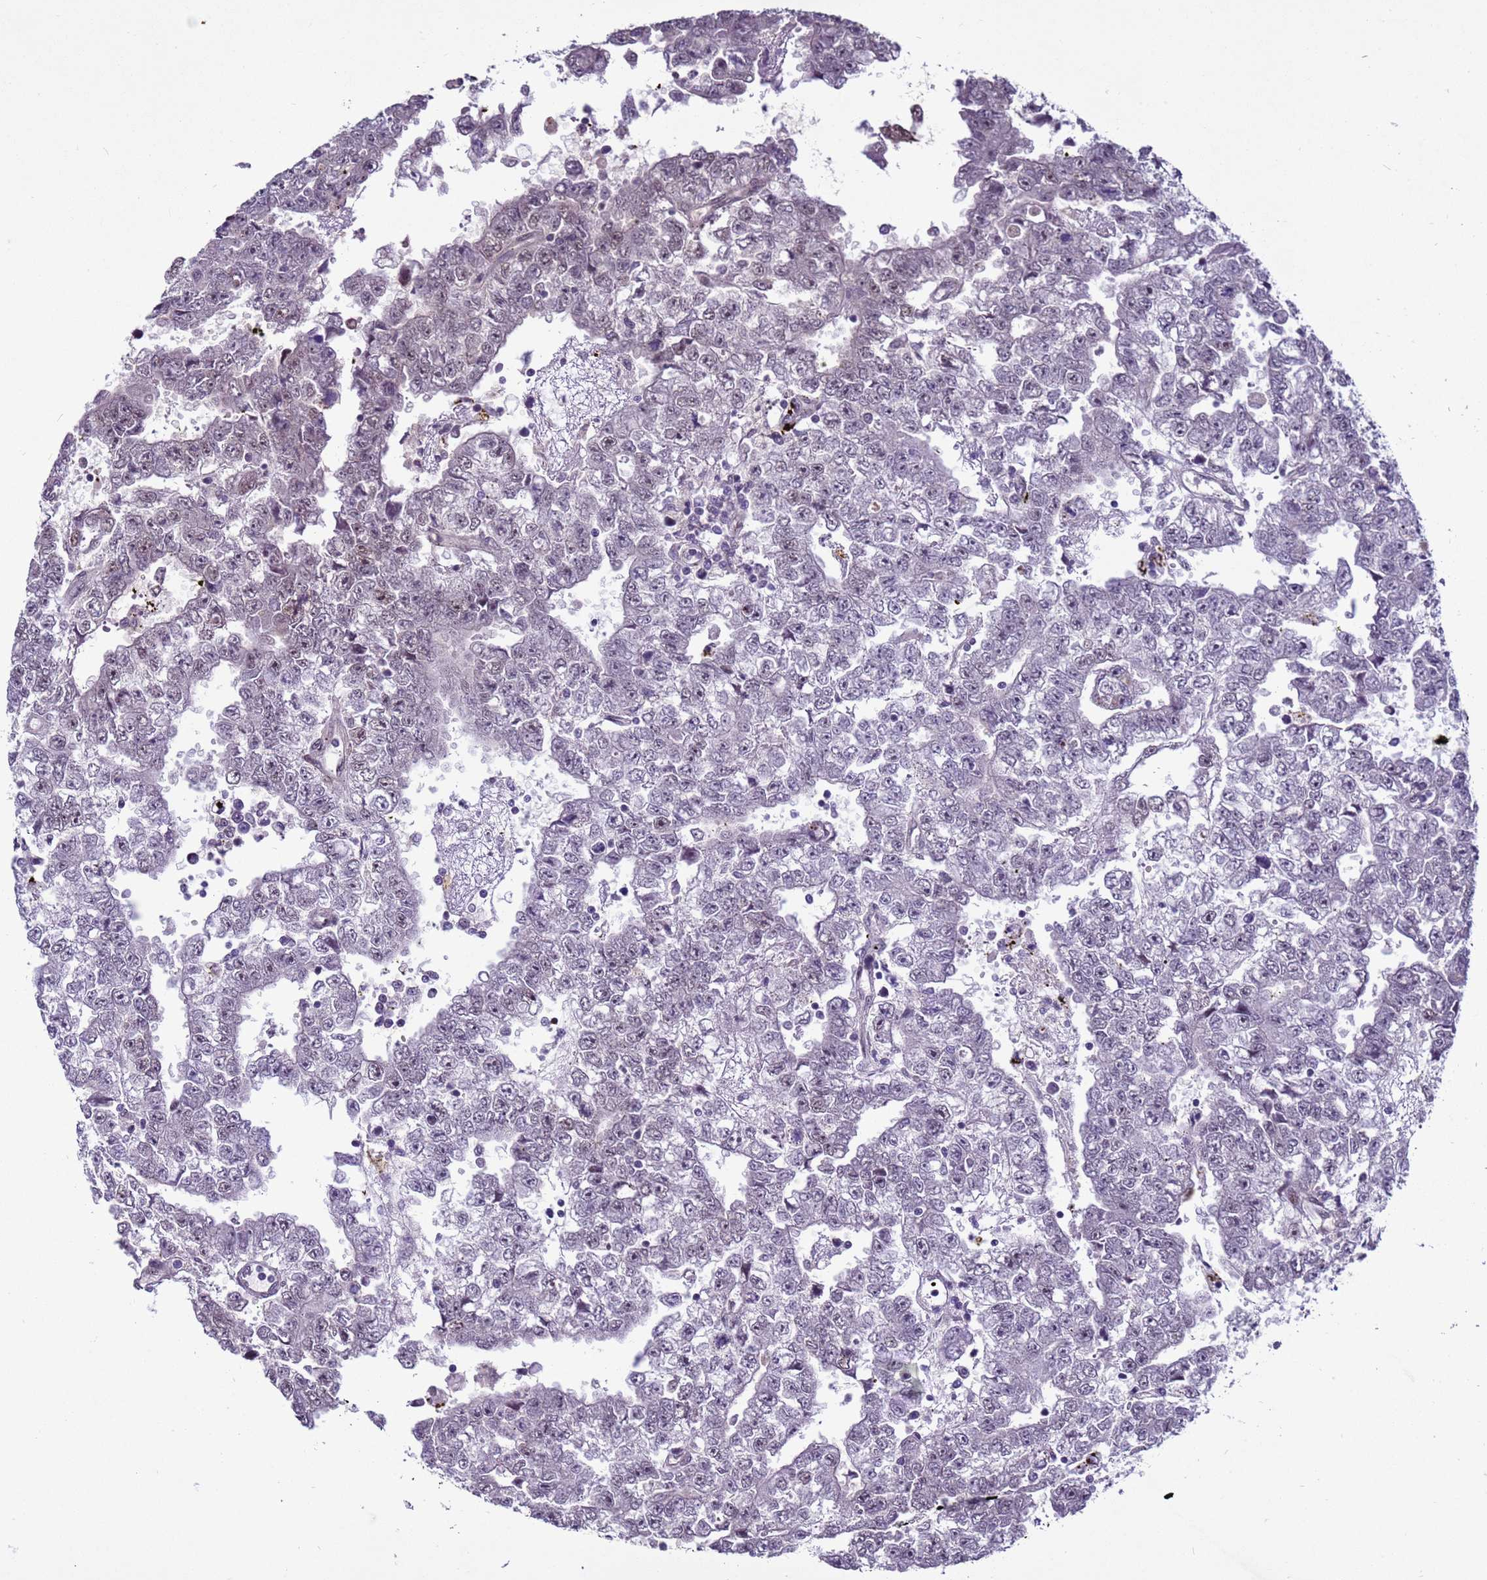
{"staining": {"intensity": "negative", "quantity": "none", "location": "none"}, "tissue": "testis cancer", "cell_type": "Tumor cells", "image_type": "cancer", "snomed": [{"axis": "morphology", "description": "Carcinoma, Embryonal, NOS"}, {"axis": "topography", "description": "Testis"}], "caption": "This image is of testis embryonal carcinoma stained with immunohistochemistry (IHC) to label a protein in brown with the nuclei are counter-stained blue. There is no positivity in tumor cells.", "gene": "SHC3", "patient": {"sex": "male", "age": 25}}